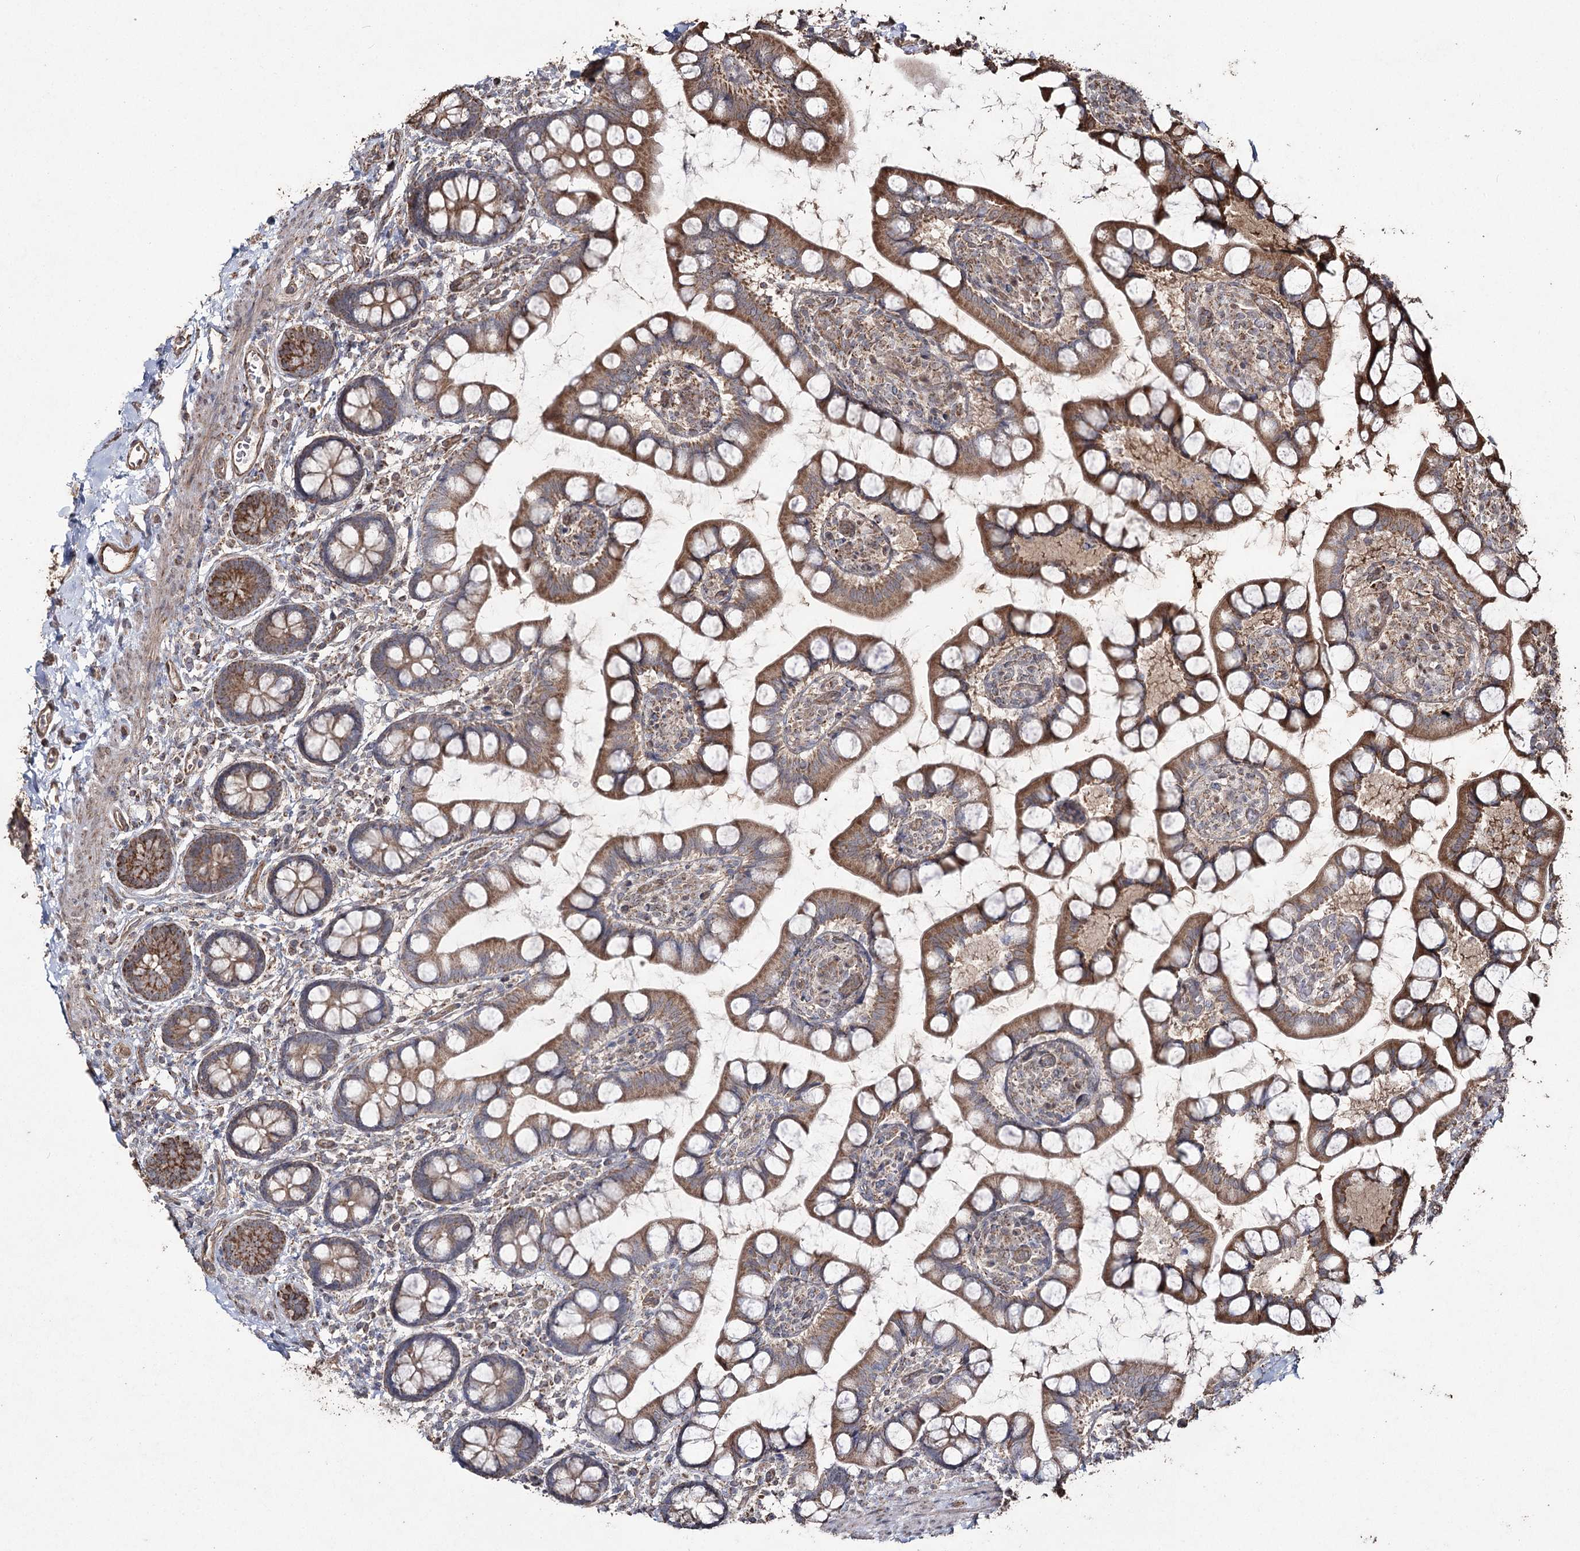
{"staining": {"intensity": "moderate", "quantity": ">75%", "location": "cytoplasmic/membranous"}, "tissue": "small intestine", "cell_type": "Glandular cells", "image_type": "normal", "snomed": [{"axis": "morphology", "description": "Normal tissue, NOS"}, {"axis": "topography", "description": "Small intestine"}], "caption": "Brown immunohistochemical staining in benign small intestine demonstrates moderate cytoplasmic/membranous staining in about >75% of glandular cells. (brown staining indicates protein expression, while blue staining denotes nuclei).", "gene": "SLF2", "patient": {"sex": "male", "age": 52}}